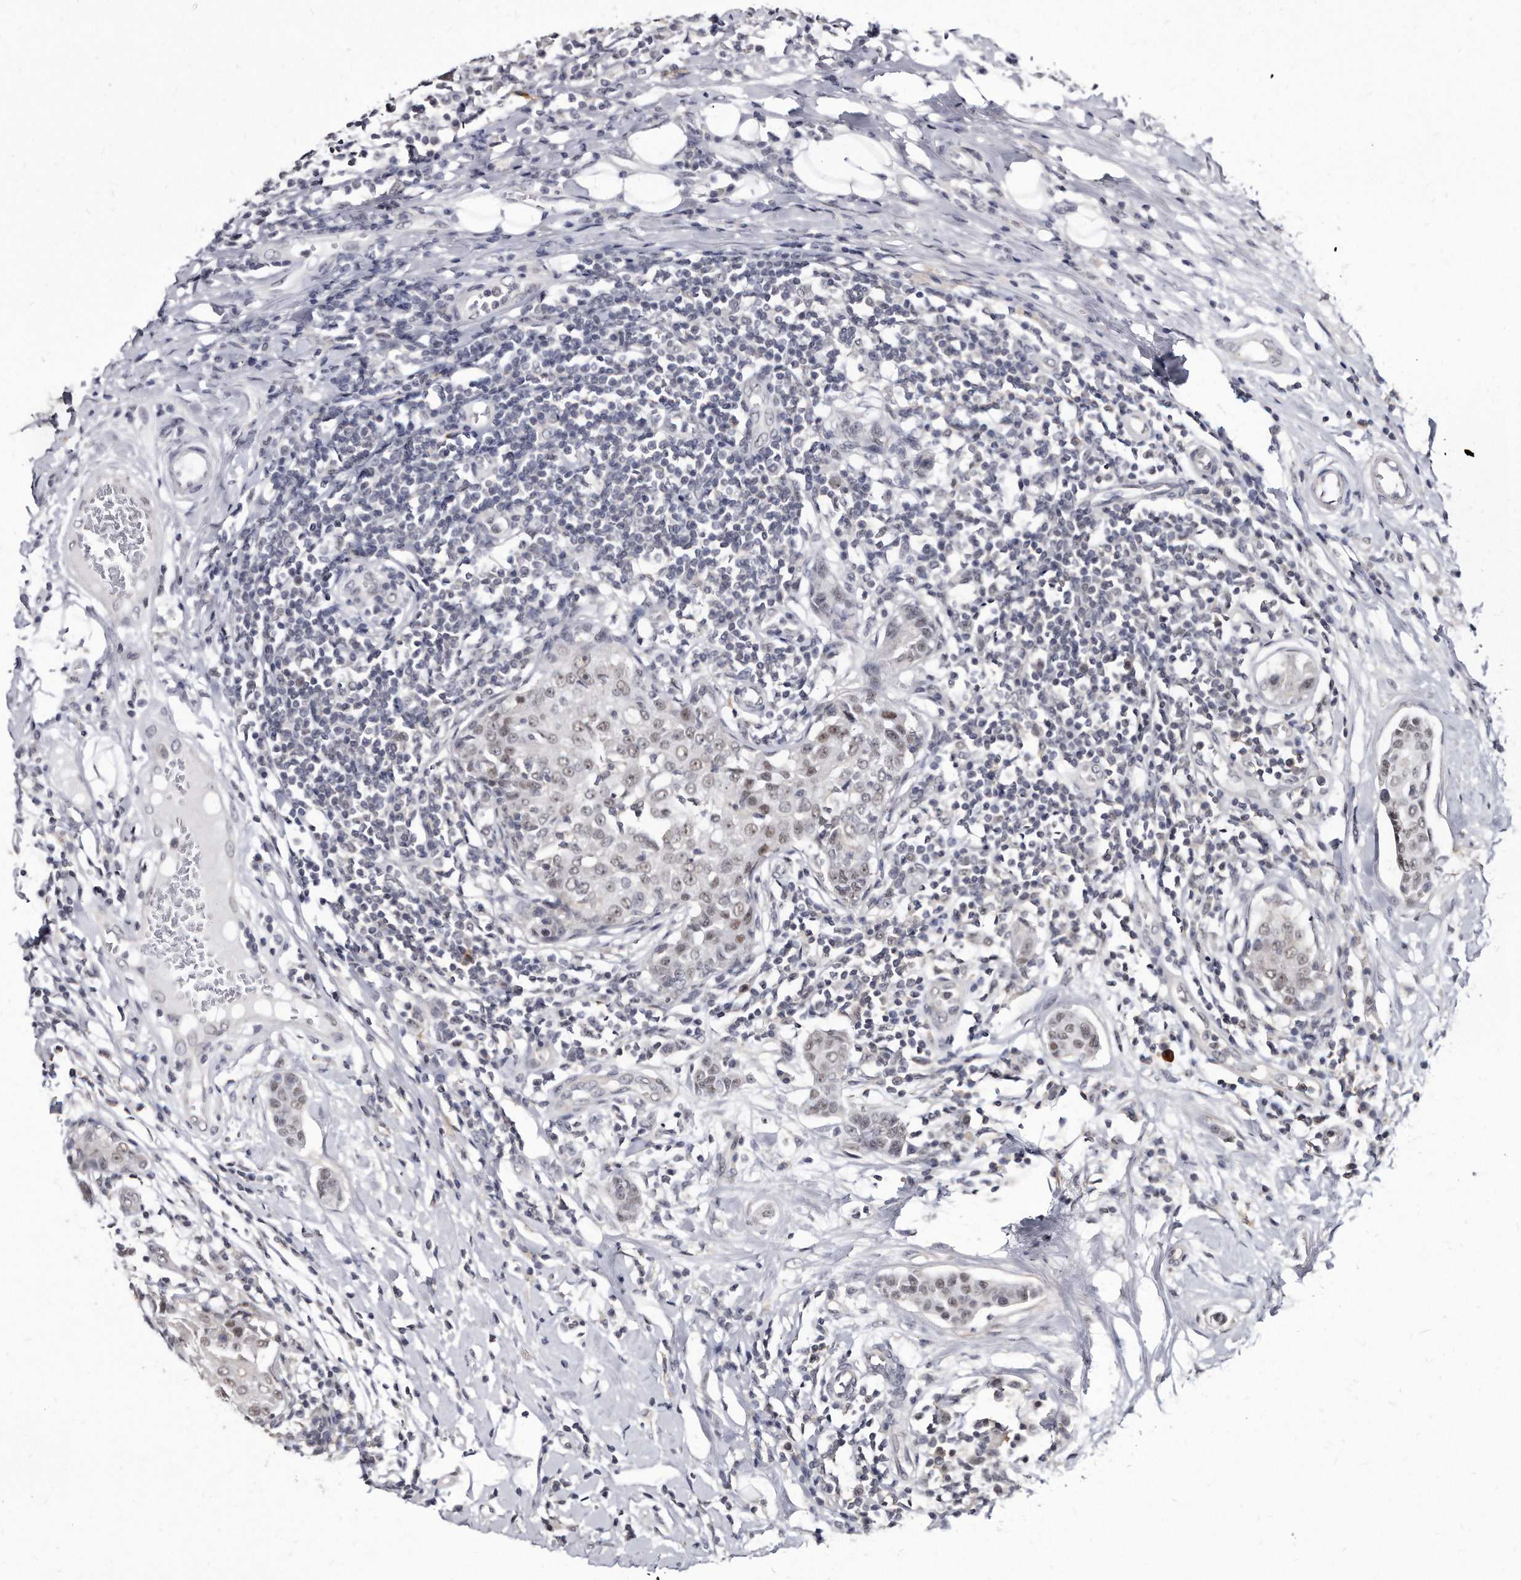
{"staining": {"intensity": "moderate", "quantity": ">75%", "location": "nuclear"}, "tissue": "breast cancer", "cell_type": "Tumor cells", "image_type": "cancer", "snomed": [{"axis": "morphology", "description": "Duct carcinoma"}, {"axis": "topography", "description": "Breast"}], "caption": "There is medium levels of moderate nuclear positivity in tumor cells of intraductal carcinoma (breast), as demonstrated by immunohistochemical staining (brown color).", "gene": "KLHDC3", "patient": {"sex": "female", "age": 27}}